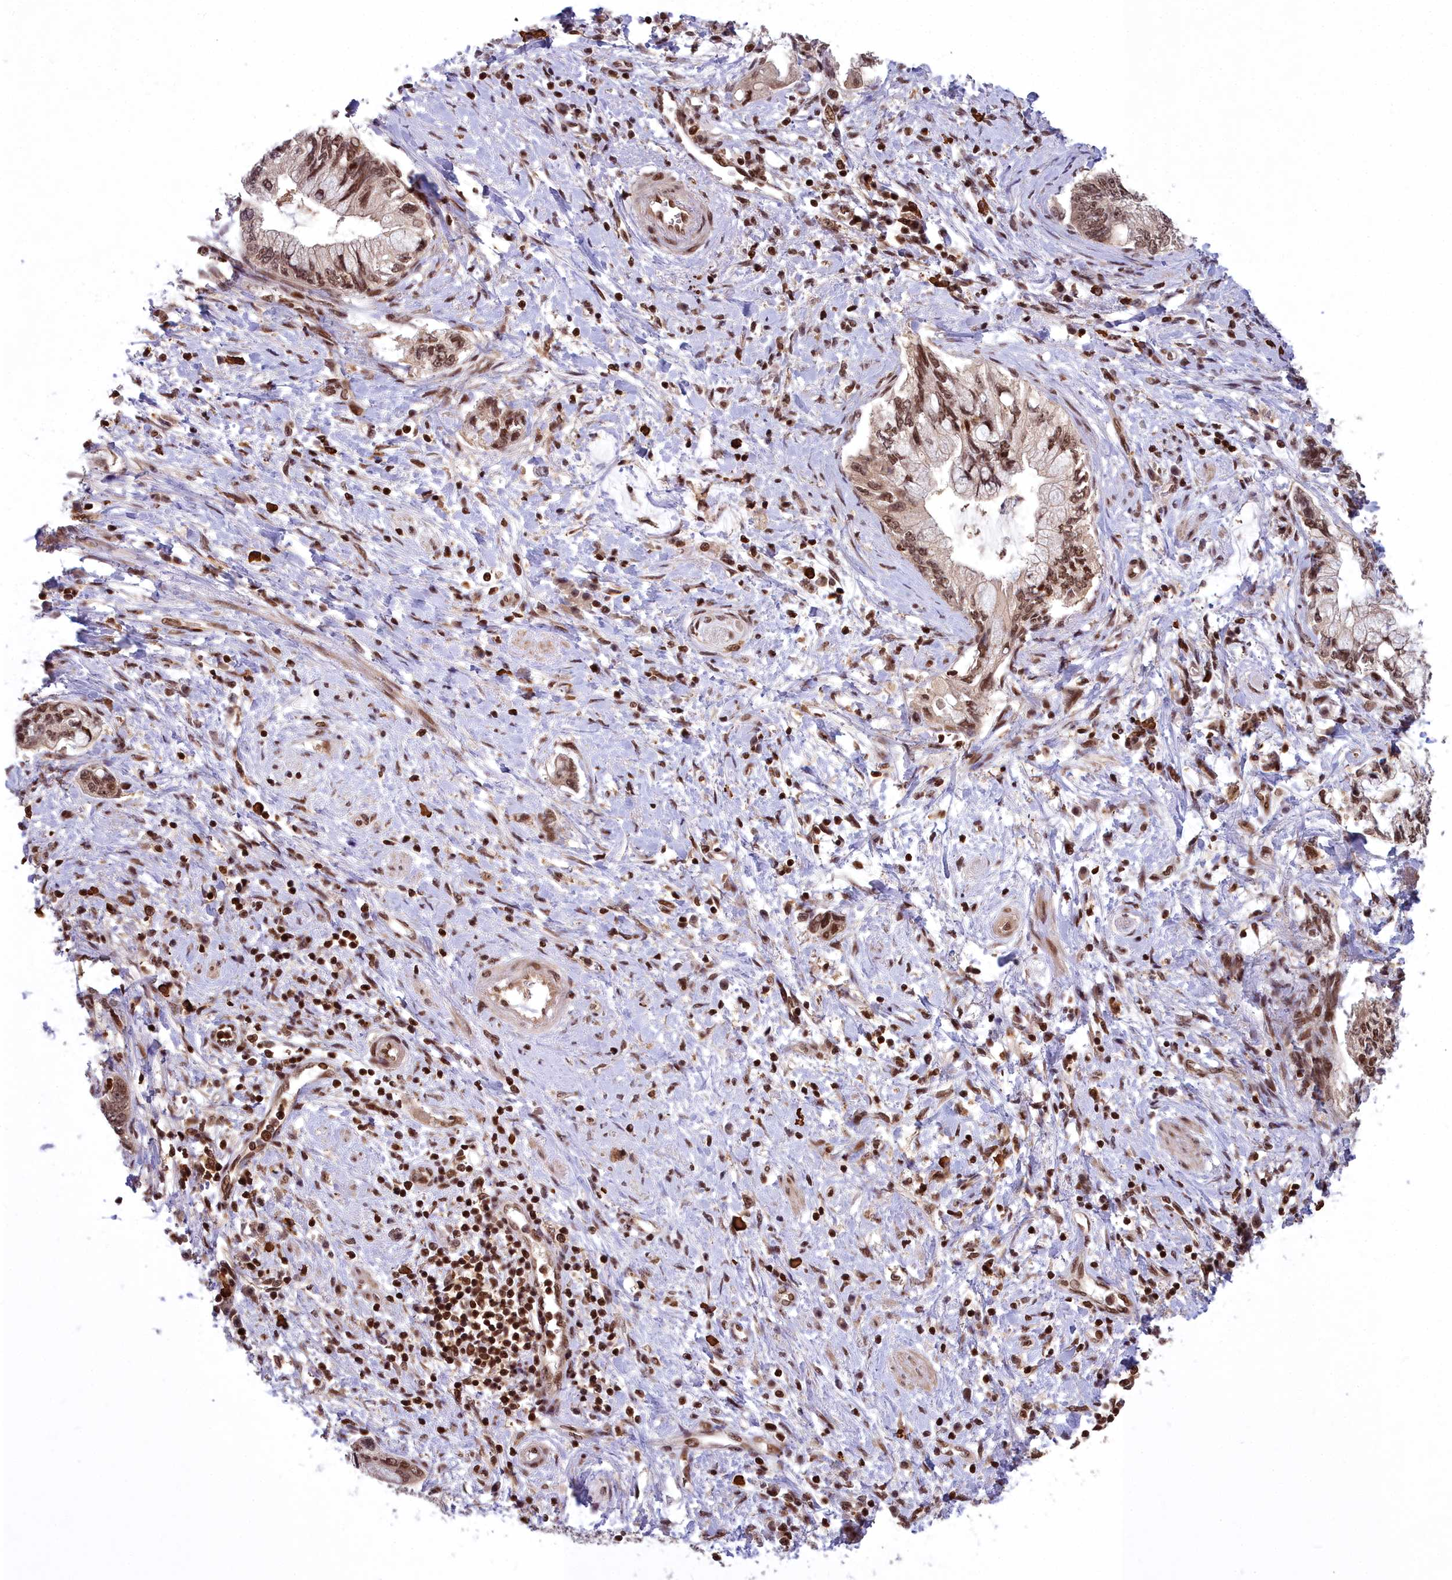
{"staining": {"intensity": "moderate", "quantity": ">75%", "location": "nuclear"}, "tissue": "pancreatic cancer", "cell_type": "Tumor cells", "image_type": "cancer", "snomed": [{"axis": "morphology", "description": "Adenocarcinoma, NOS"}, {"axis": "topography", "description": "Pancreas"}], "caption": "Pancreatic cancer was stained to show a protein in brown. There is medium levels of moderate nuclear expression in about >75% of tumor cells.", "gene": "GMEB1", "patient": {"sex": "female", "age": 73}}